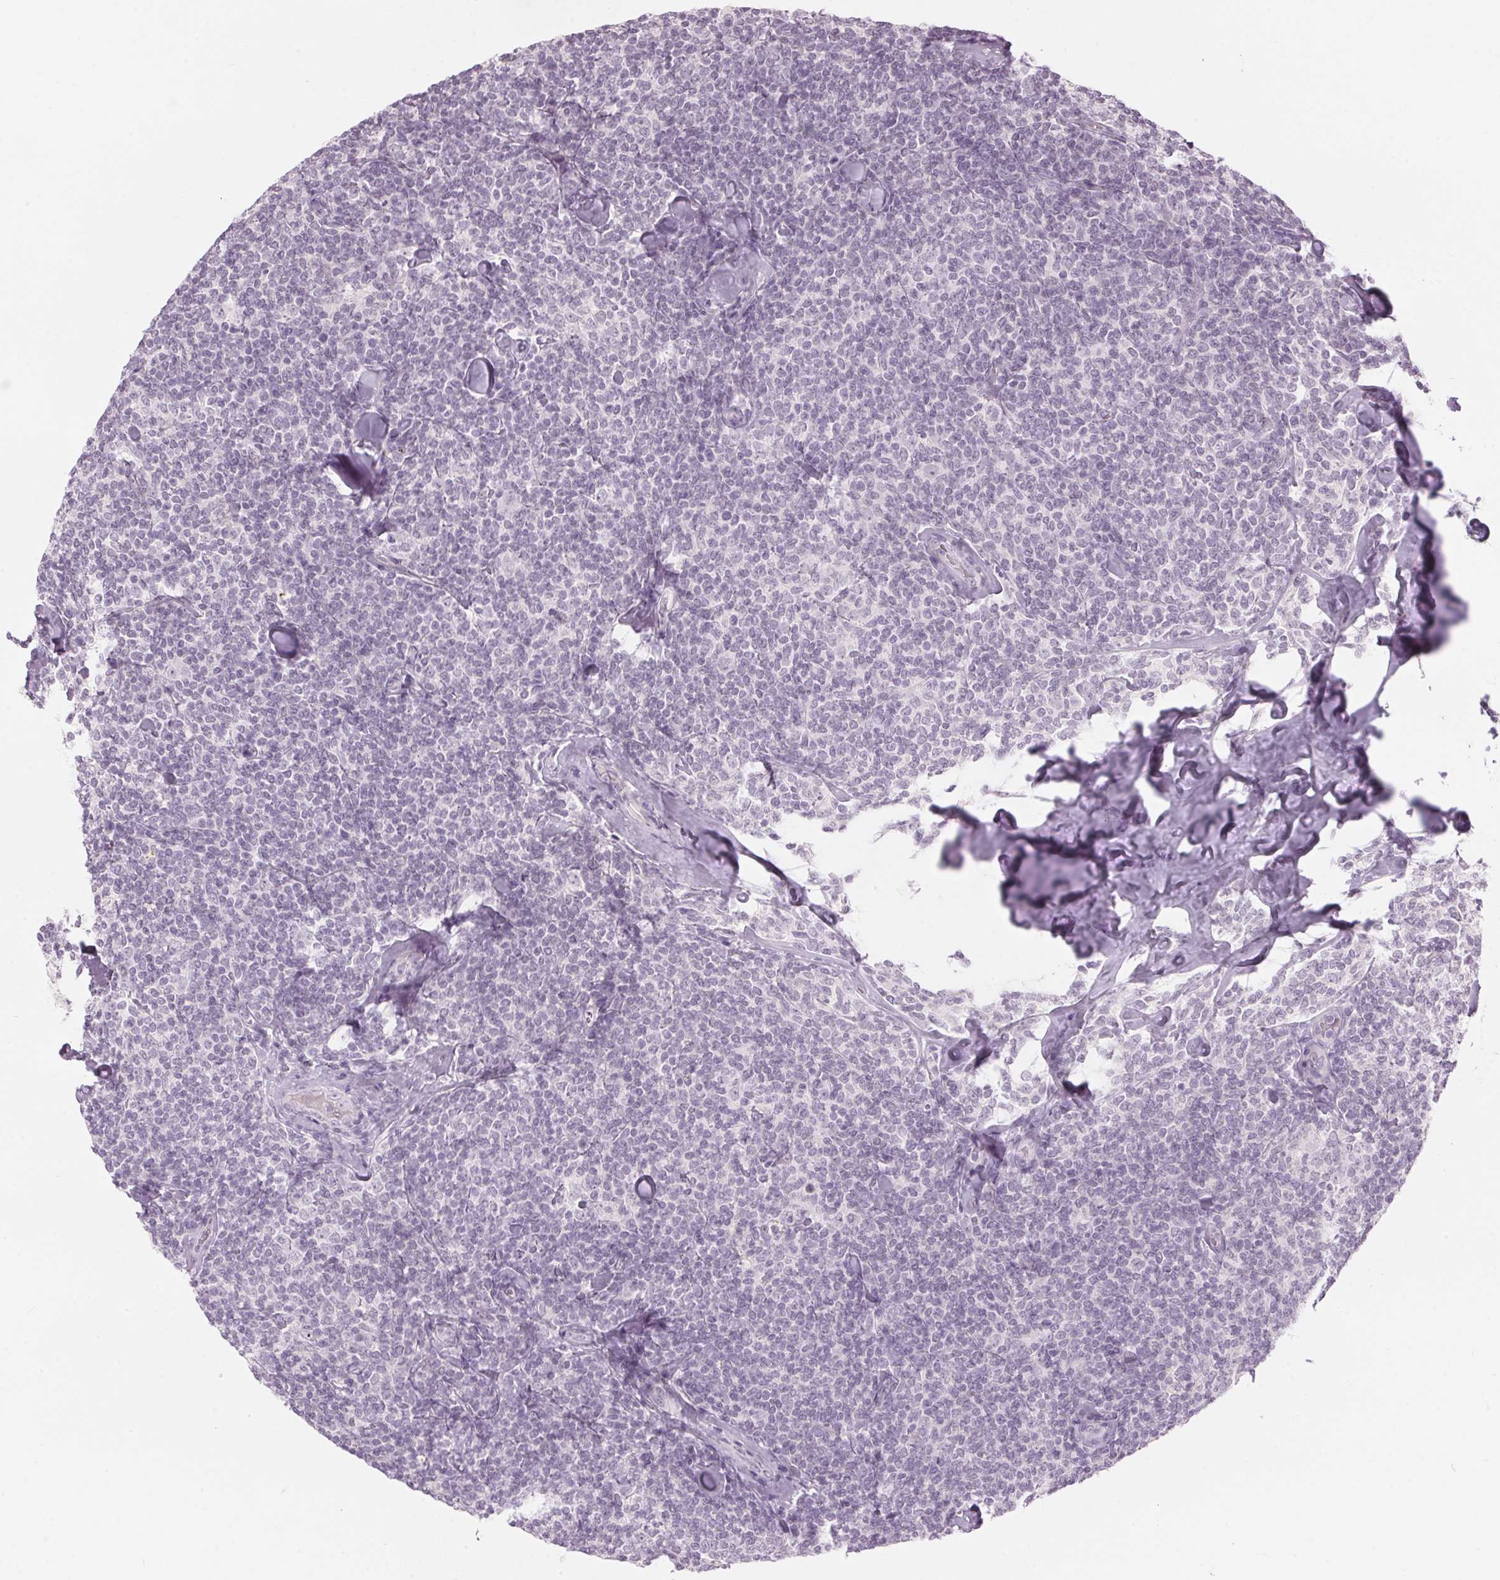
{"staining": {"intensity": "negative", "quantity": "none", "location": "none"}, "tissue": "lymphoma", "cell_type": "Tumor cells", "image_type": "cancer", "snomed": [{"axis": "morphology", "description": "Malignant lymphoma, non-Hodgkin's type, Low grade"}, {"axis": "topography", "description": "Lymph node"}], "caption": "Immunohistochemical staining of human low-grade malignant lymphoma, non-Hodgkin's type displays no significant staining in tumor cells.", "gene": "SCTR", "patient": {"sex": "female", "age": 56}}